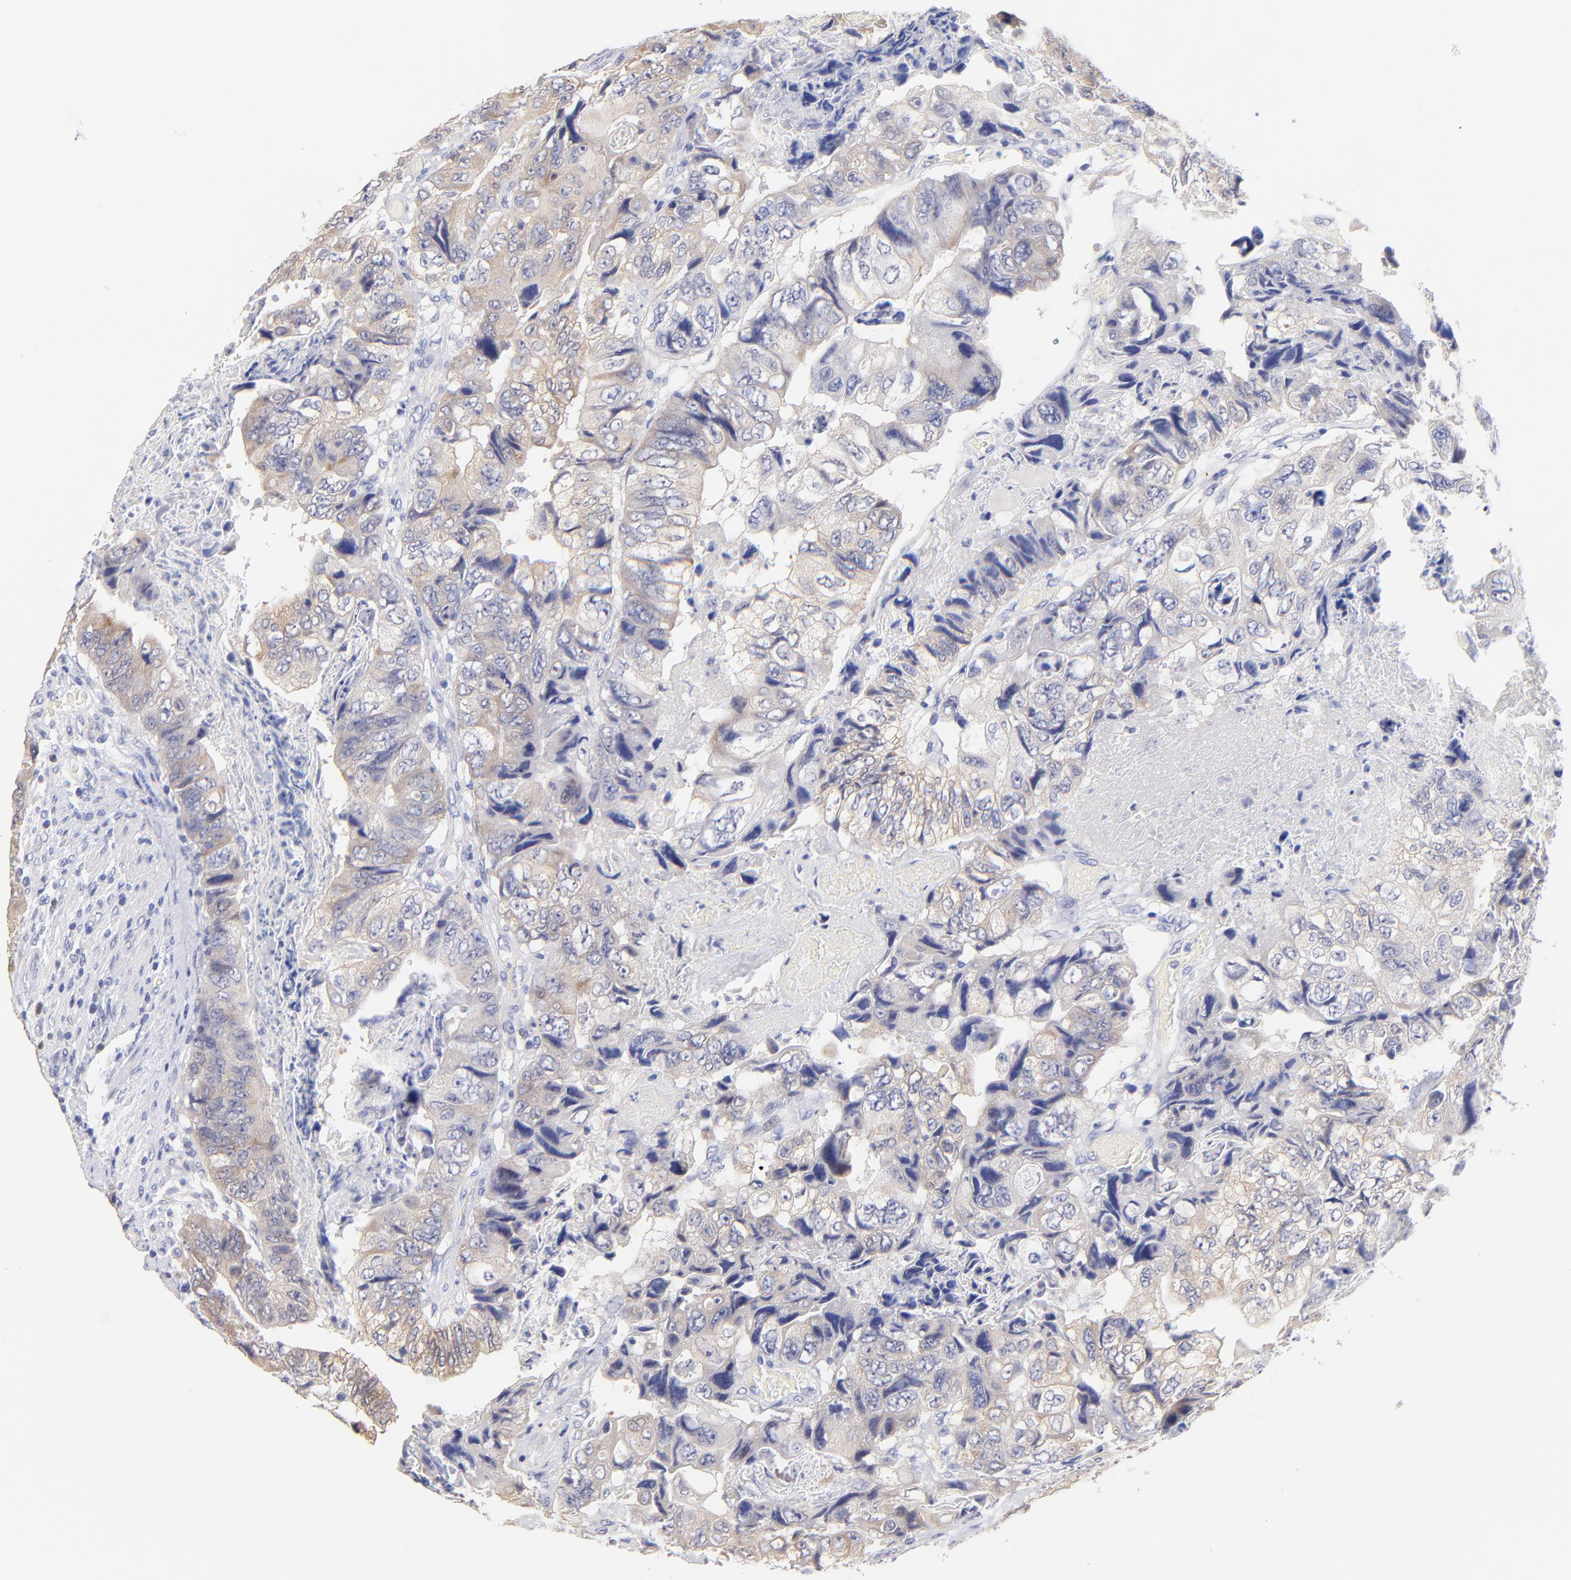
{"staining": {"intensity": "moderate", "quantity": ">75%", "location": "cytoplasmic/membranous"}, "tissue": "colorectal cancer", "cell_type": "Tumor cells", "image_type": "cancer", "snomed": [{"axis": "morphology", "description": "Adenocarcinoma, NOS"}, {"axis": "topography", "description": "Rectum"}], "caption": "Tumor cells show moderate cytoplasmic/membranous expression in approximately >75% of cells in colorectal adenocarcinoma.", "gene": "CFAP57", "patient": {"sex": "female", "age": 82}}